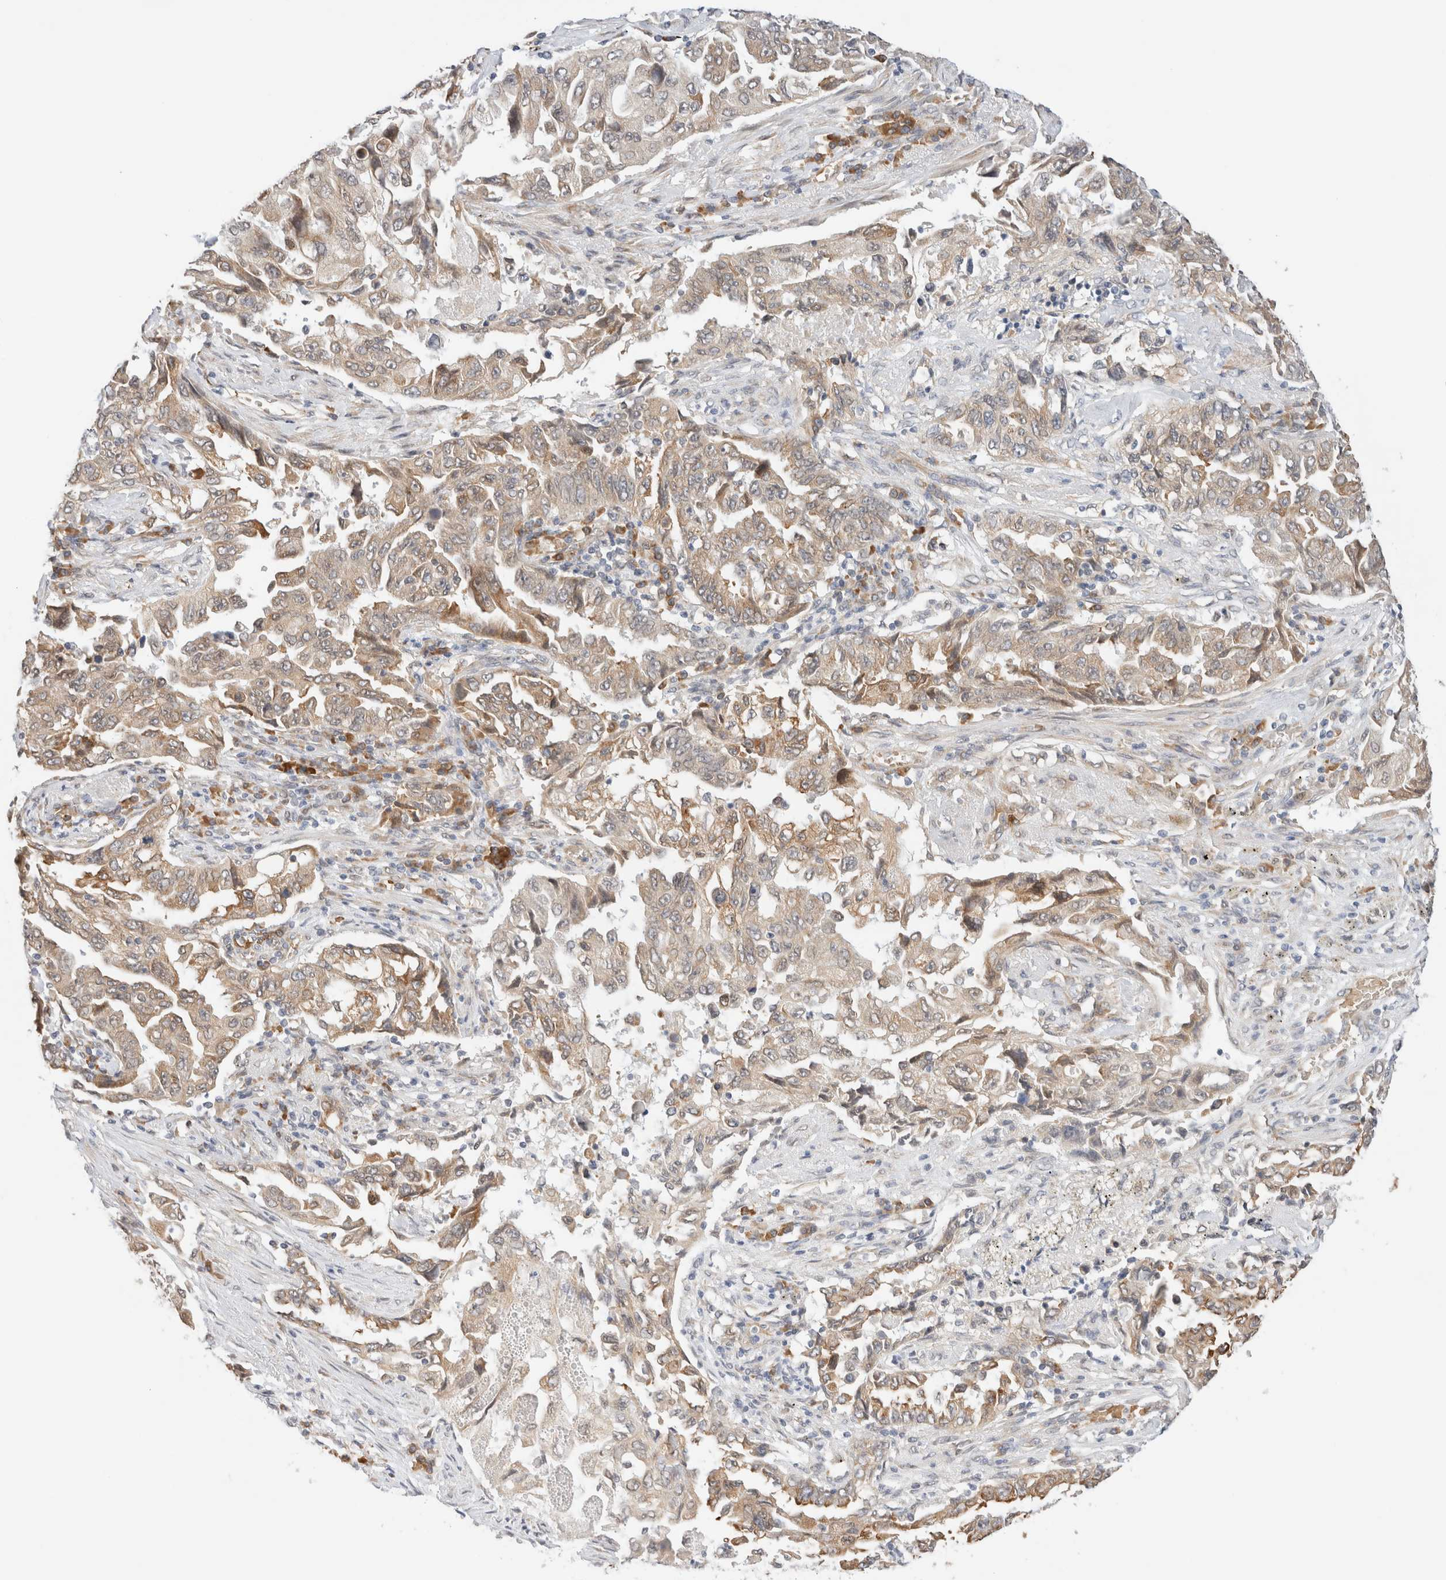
{"staining": {"intensity": "weak", "quantity": "25%-75%", "location": "cytoplasmic/membranous"}, "tissue": "lung cancer", "cell_type": "Tumor cells", "image_type": "cancer", "snomed": [{"axis": "morphology", "description": "Adenocarcinoma, NOS"}, {"axis": "topography", "description": "Lung"}], "caption": "A brown stain shows weak cytoplasmic/membranous positivity of a protein in human adenocarcinoma (lung) tumor cells.", "gene": "SYVN1", "patient": {"sex": "female", "age": 51}}